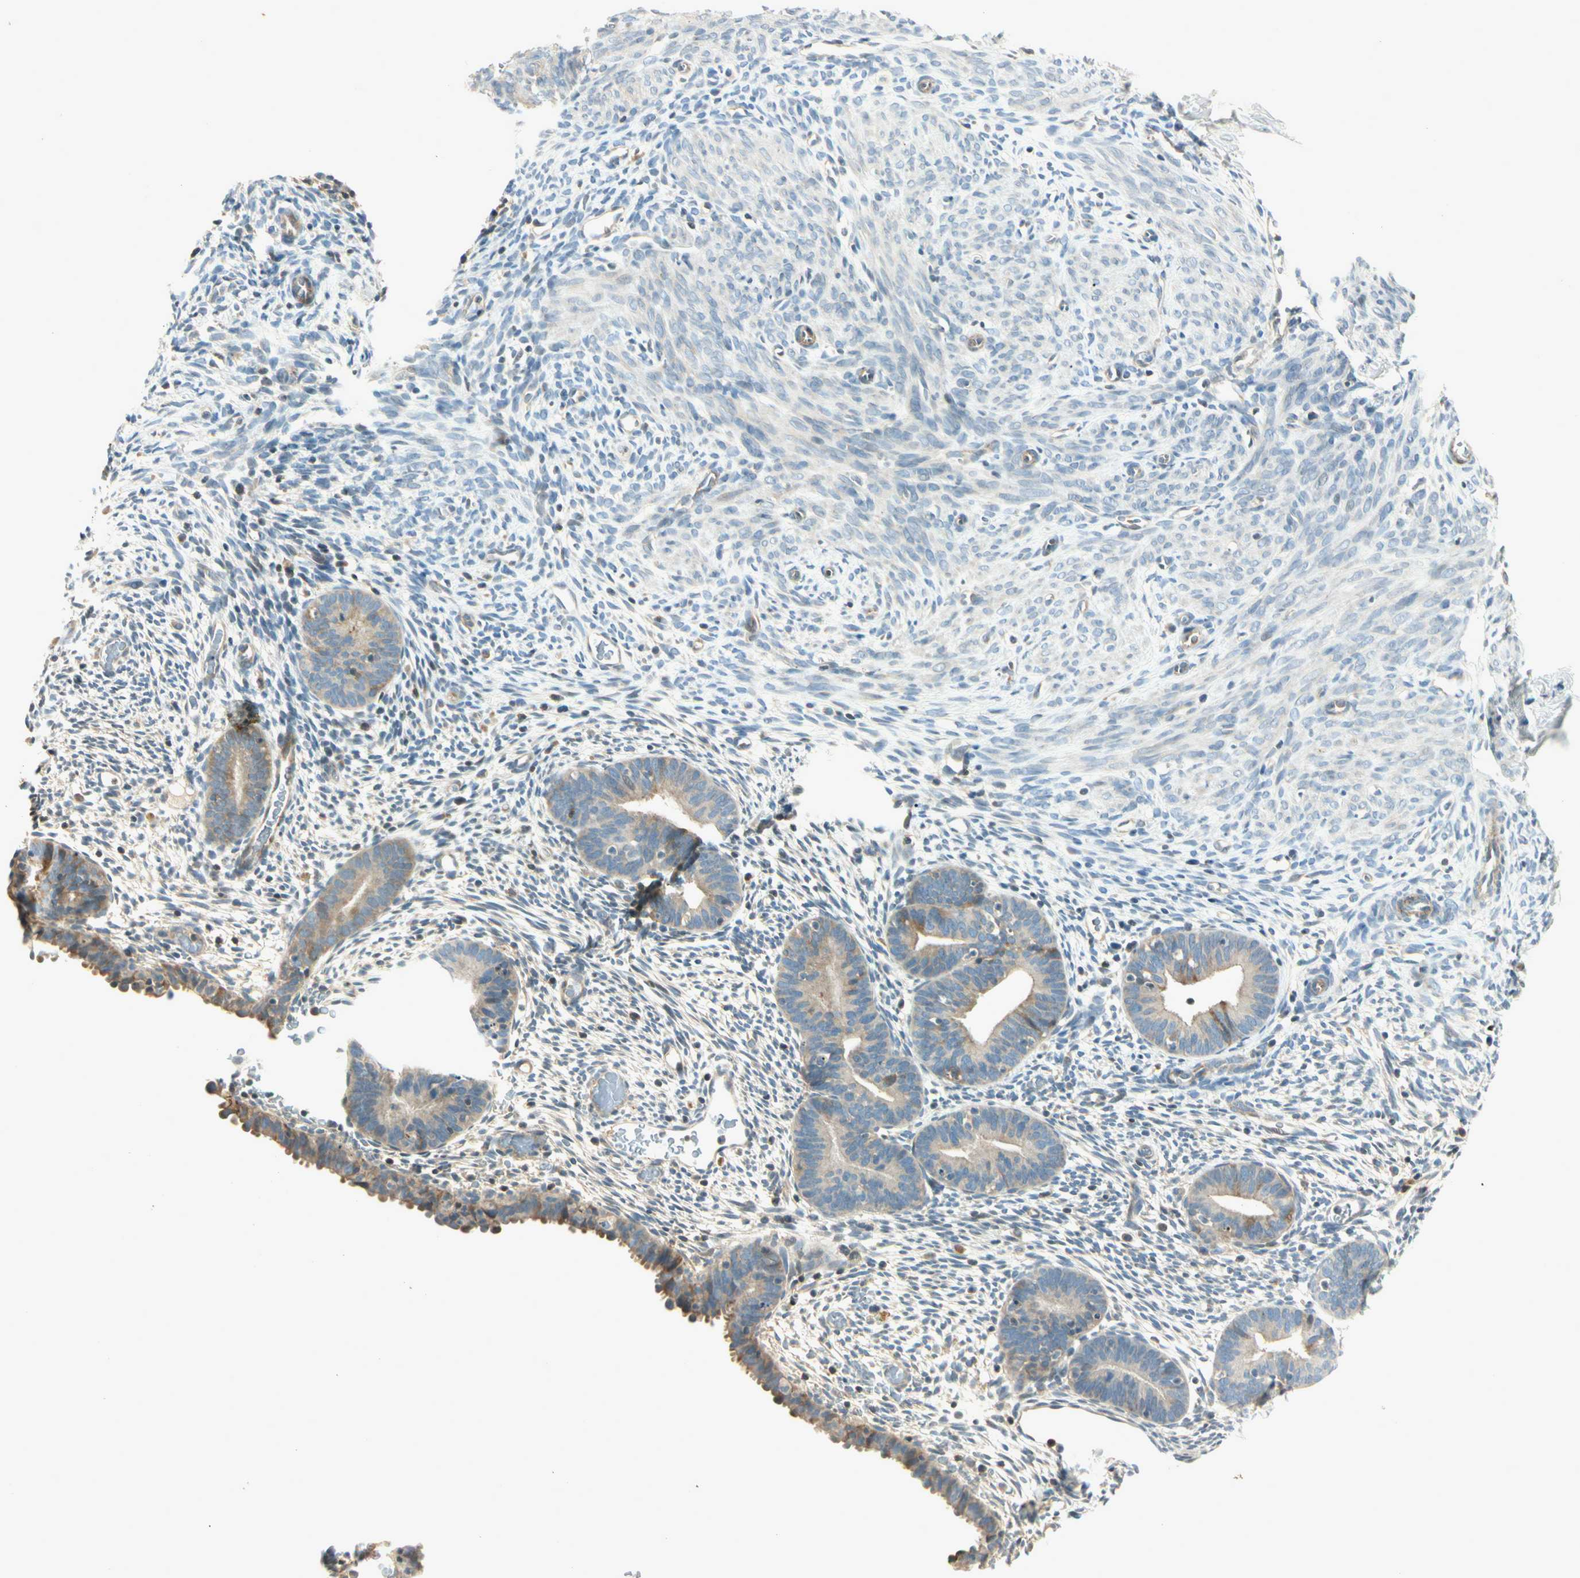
{"staining": {"intensity": "weak", "quantity": "<25%", "location": "cytoplasmic/membranous"}, "tissue": "endometrium", "cell_type": "Cells in endometrial stroma", "image_type": "normal", "snomed": [{"axis": "morphology", "description": "Normal tissue, NOS"}, {"axis": "morphology", "description": "Atrophy, NOS"}, {"axis": "topography", "description": "Uterus"}, {"axis": "topography", "description": "Endometrium"}], "caption": "DAB (3,3'-diaminobenzidine) immunohistochemical staining of benign endometrium shows no significant expression in cells in endometrial stroma. The staining is performed using DAB (3,3'-diaminobenzidine) brown chromogen with nuclei counter-stained in using hematoxylin.", "gene": "CDH6", "patient": {"sex": "female", "age": 68}}